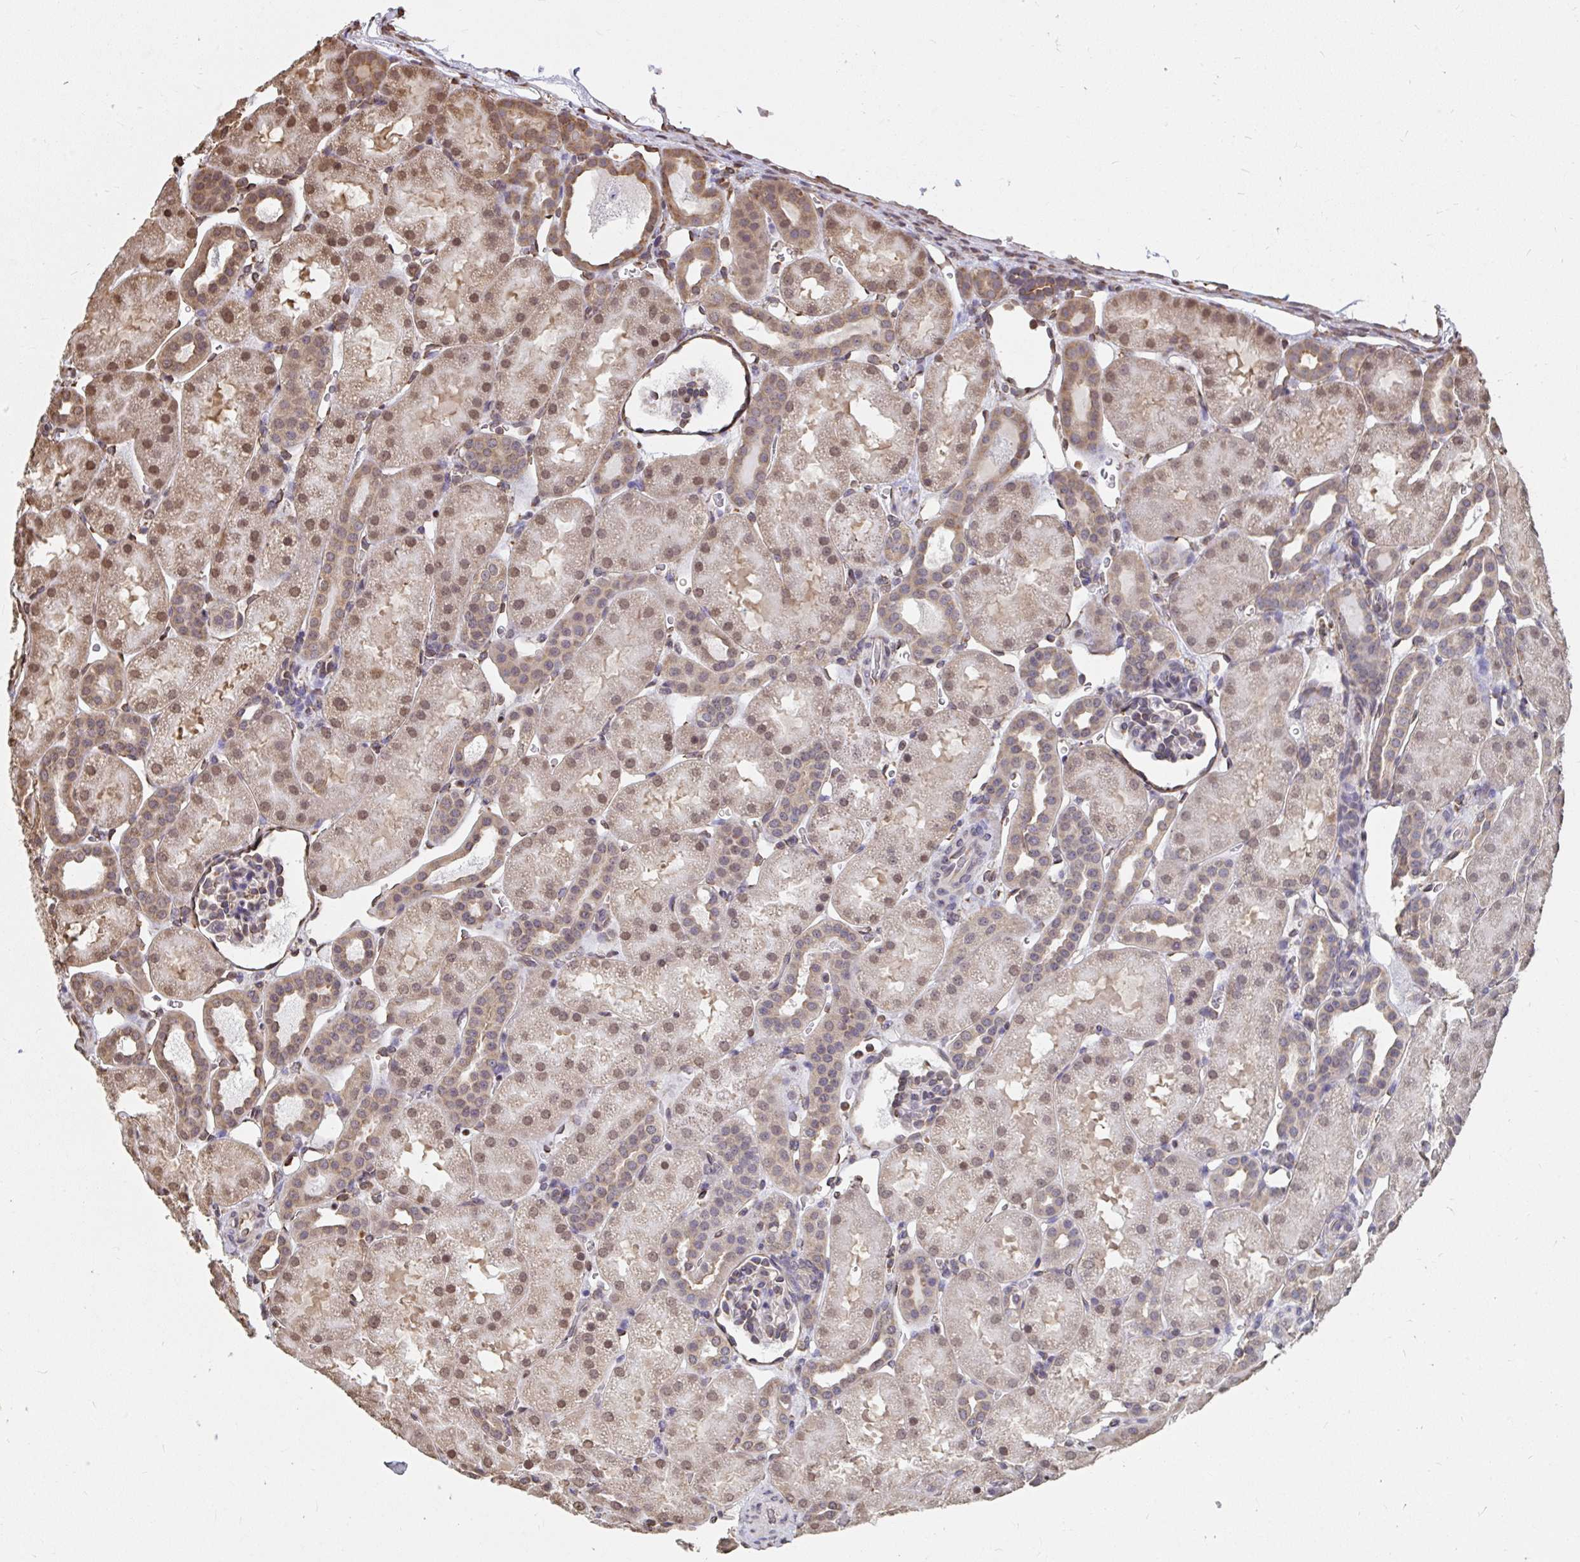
{"staining": {"intensity": "weak", "quantity": "<25%", "location": "cytoplasmic/membranous,nuclear"}, "tissue": "kidney", "cell_type": "Cells in glomeruli", "image_type": "normal", "snomed": [{"axis": "morphology", "description": "Normal tissue, NOS"}, {"axis": "topography", "description": "Kidney"}], "caption": "This photomicrograph is of benign kidney stained with immunohistochemistry to label a protein in brown with the nuclei are counter-stained blue. There is no positivity in cells in glomeruli.", "gene": "SYNCRIP", "patient": {"sex": "male", "age": 2}}